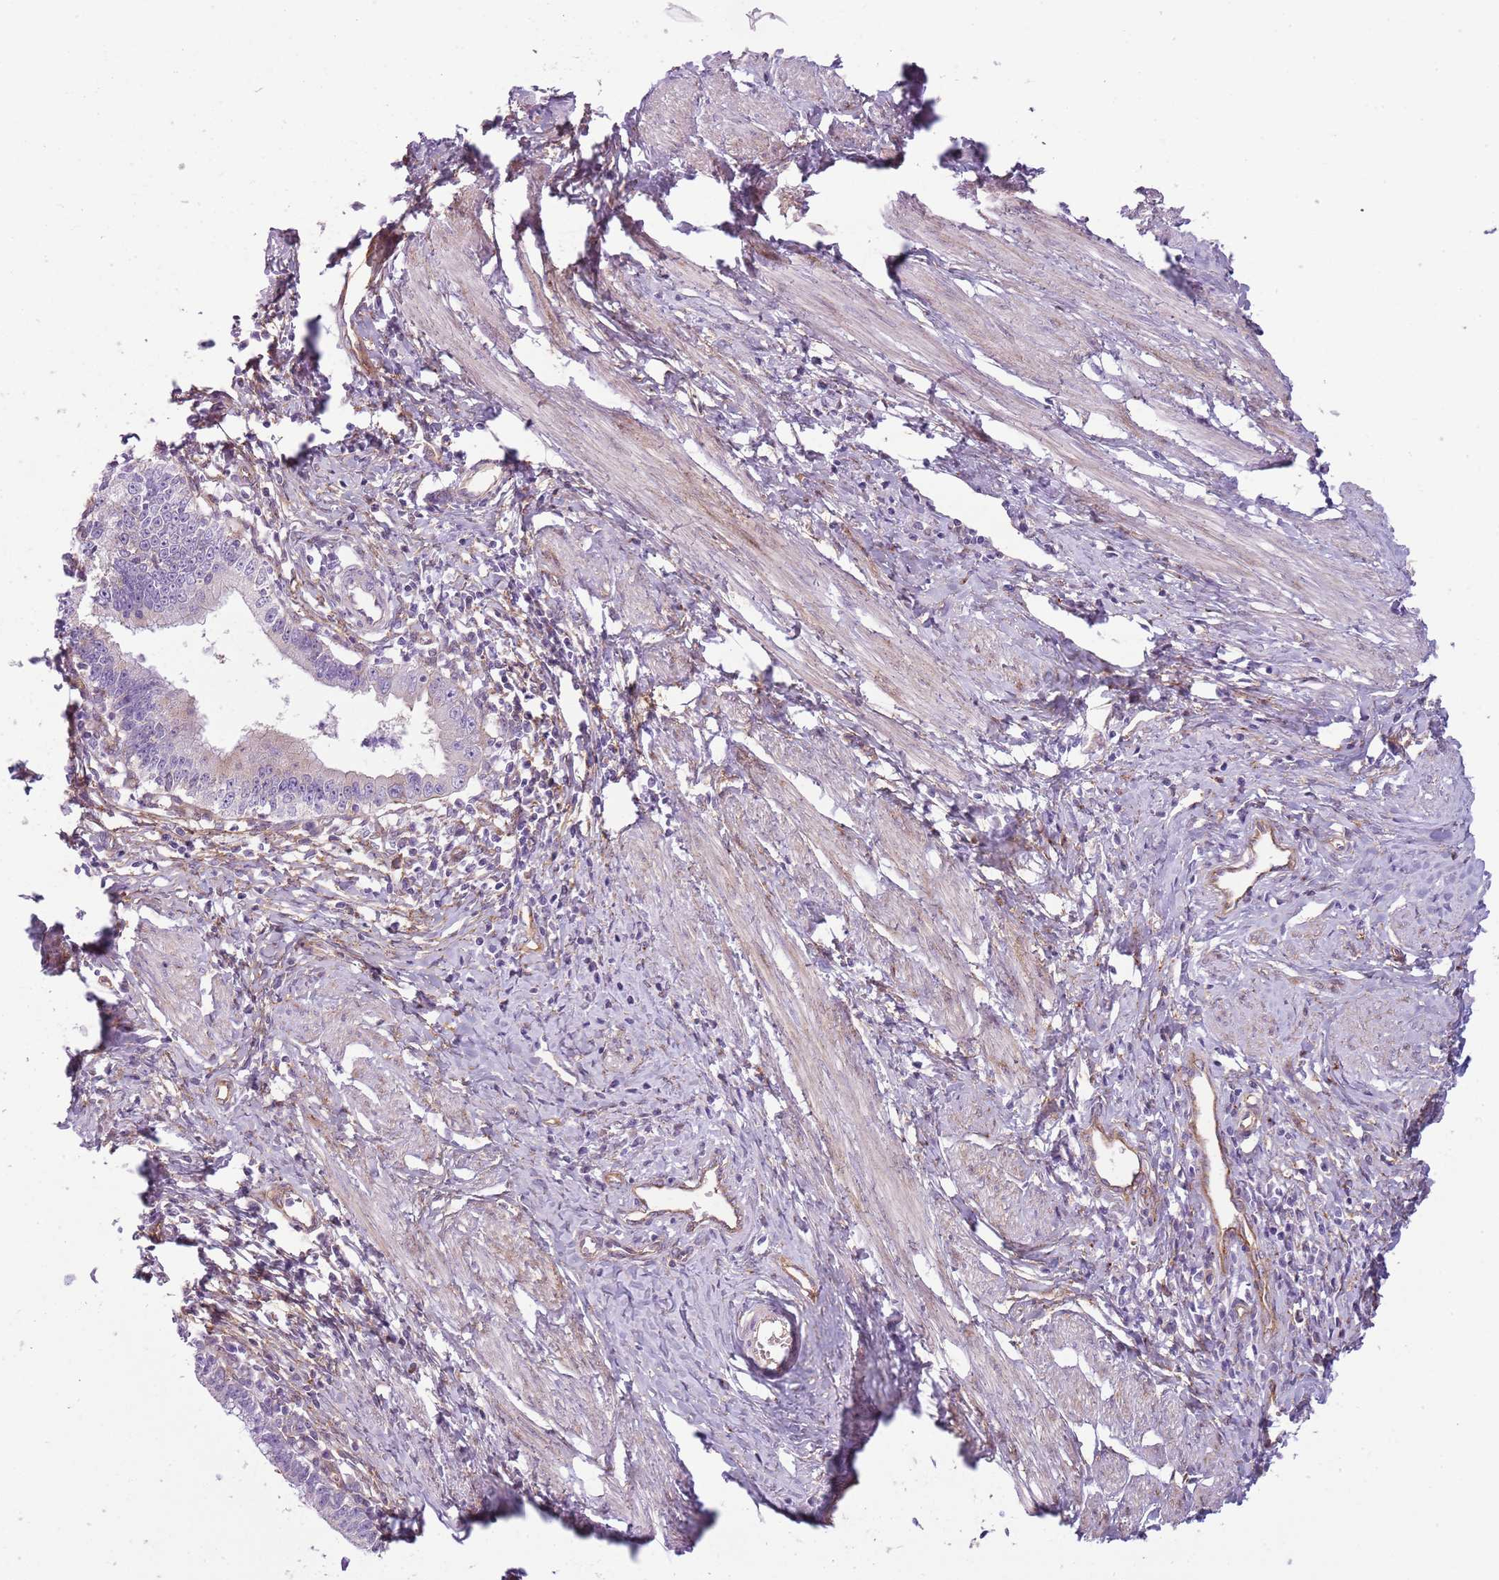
{"staining": {"intensity": "negative", "quantity": "none", "location": "none"}, "tissue": "cervical cancer", "cell_type": "Tumor cells", "image_type": "cancer", "snomed": [{"axis": "morphology", "description": "Adenocarcinoma, NOS"}, {"axis": "topography", "description": "Cervix"}], "caption": "High power microscopy photomicrograph of an immunohistochemistry (IHC) histopathology image of cervical adenocarcinoma, revealing no significant expression in tumor cells.", "gene": "SNX1", "patient": {"sex": "female", "age": 36}}